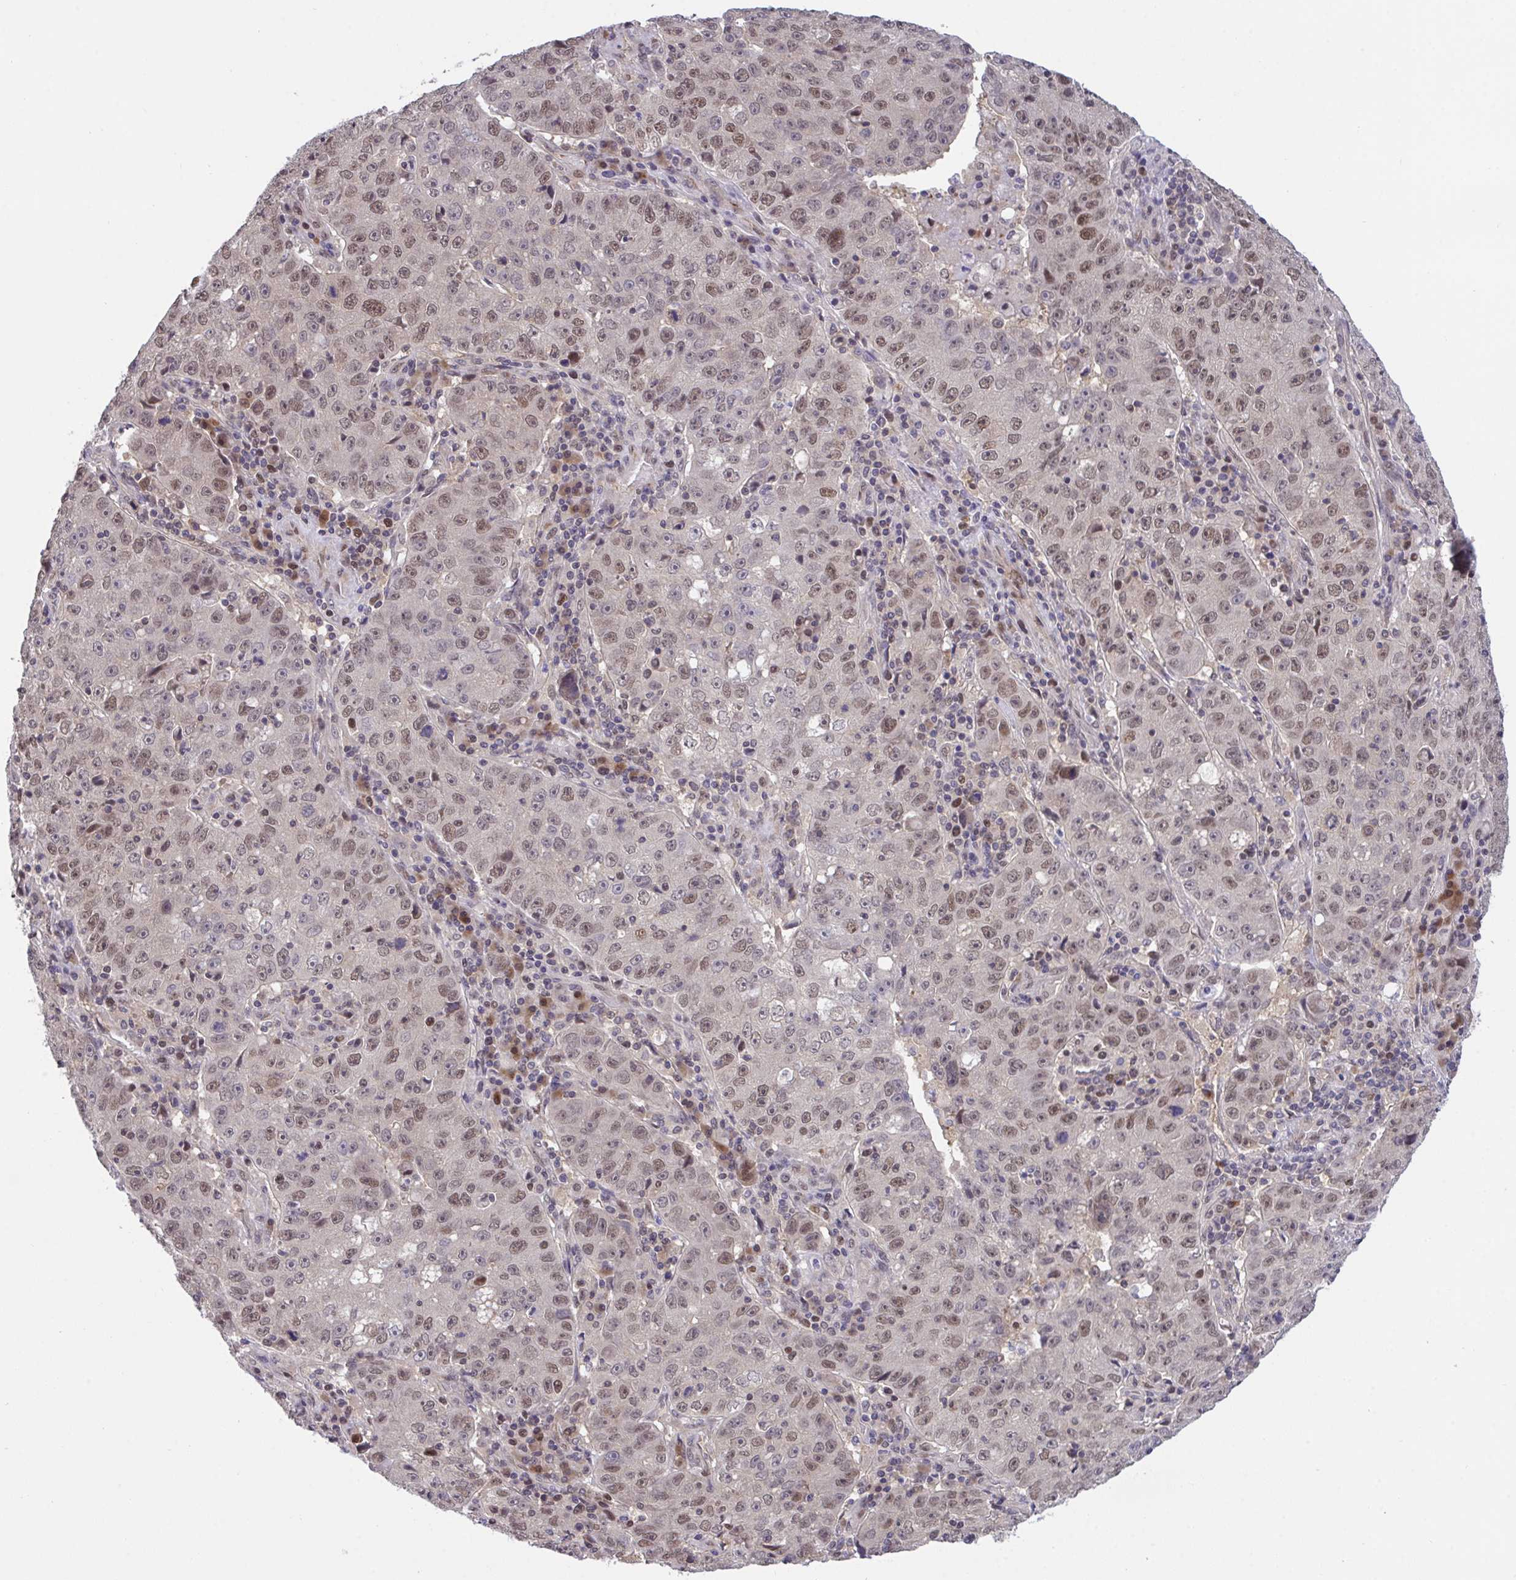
{"staining": {"intensity": "moderate", "quantity": ">75%", "location": "nuclear"}, "tissue": "lung cancer", "cell_type": "Tumor cells", "image_type": "cancer", "snomed": [{"axis": "morphology", "description": "Normal morphology"}, {"axis": "morphology", "description": "Adenocarcinoma, NOS"}, {"axis": "topography", "description": "Lymph node"}, {"axis": "topography", "description": "Lung"}], "caption": "The histopathology image displays immunohistochemical staining of lung adenocarcinoma. There is moderate nuclear staining is appreciated in about >75% of tumor cells.", "gene": "ZNF444", "patient": {"sex": "female", "age": 57}}